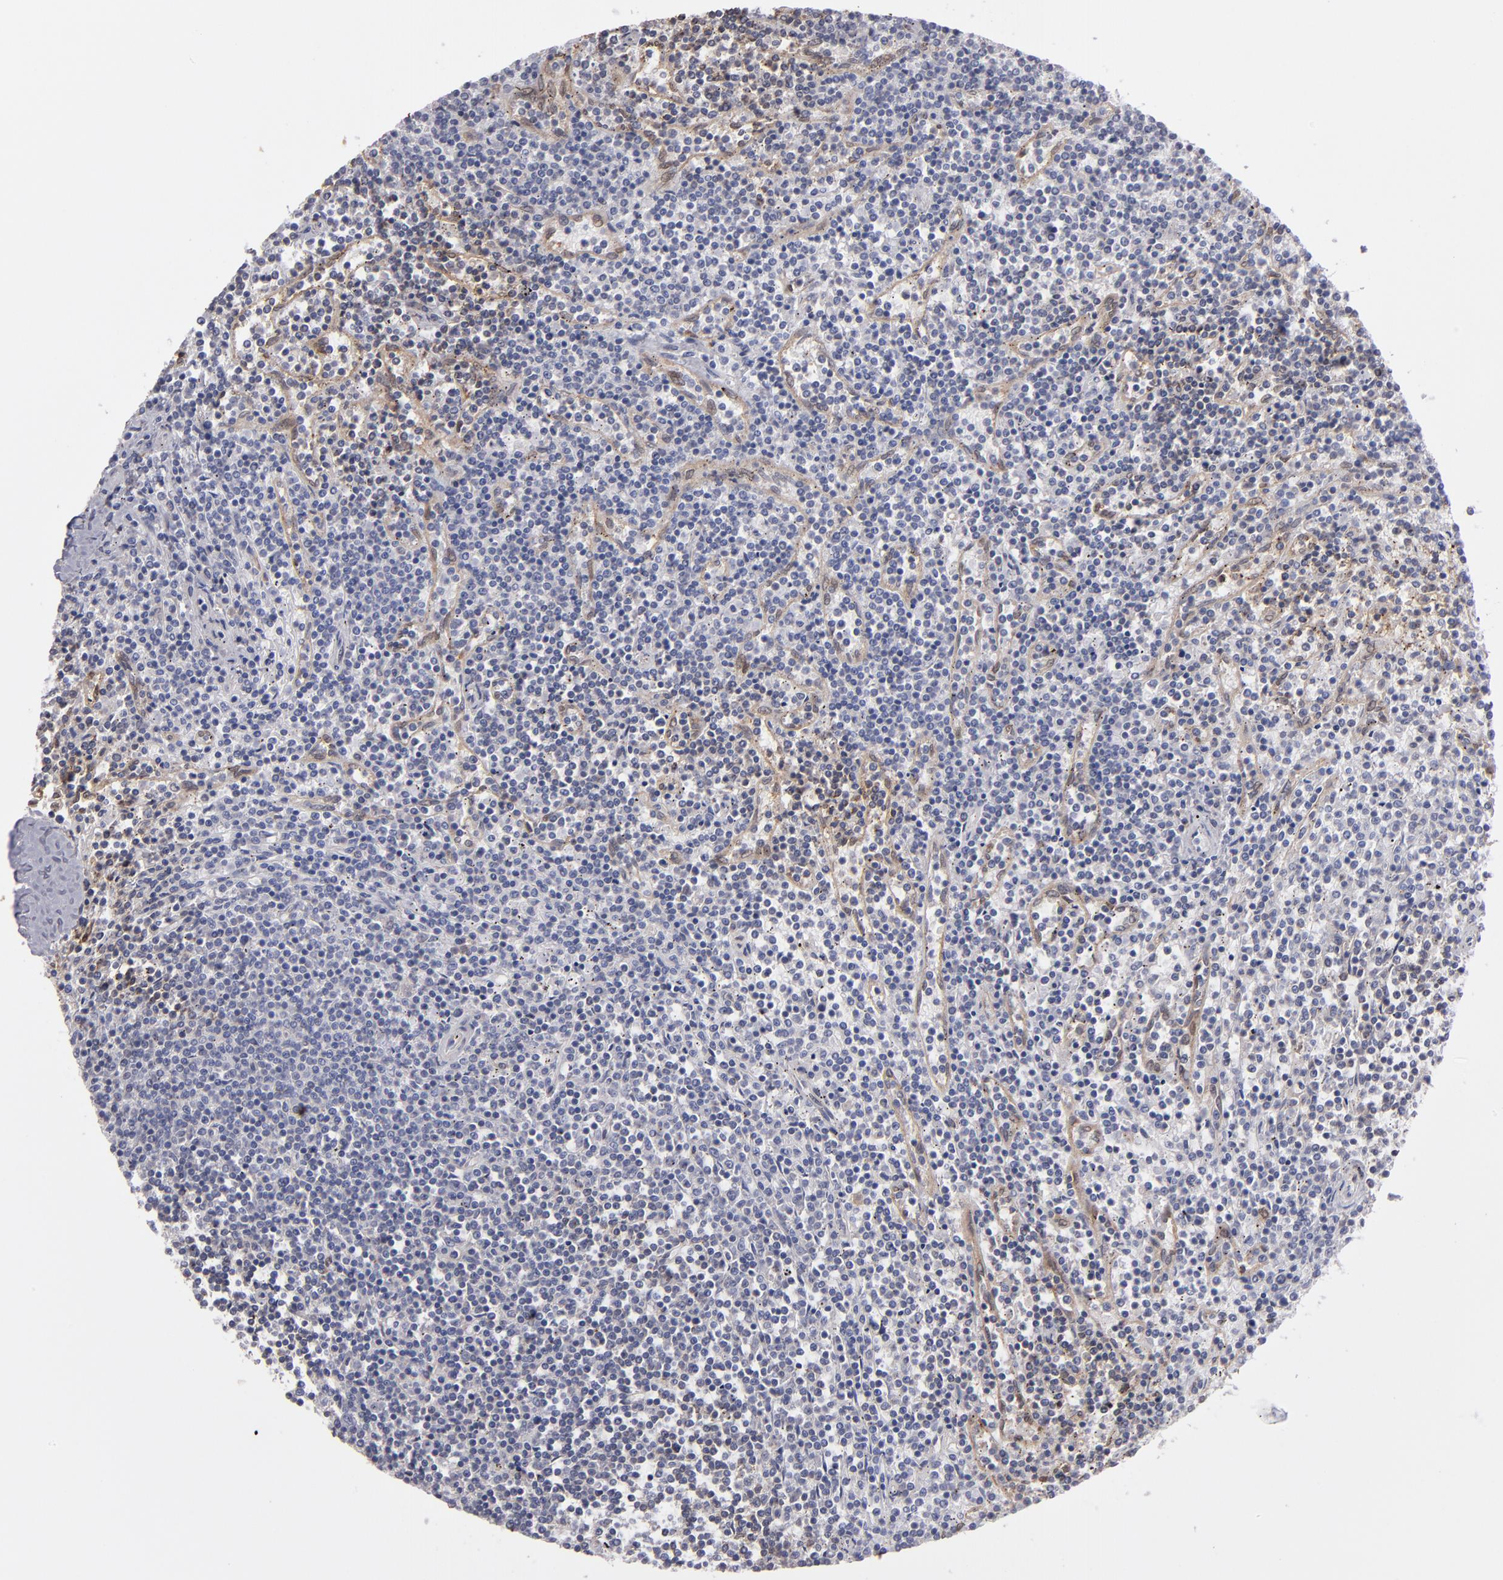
{"staining": {"intensity": "negative", "quantity": "none", "location": "none"}, "tissue": "lymphoma", "cell_type": "Tumor cells", "image_type": "cancer", "snomed": [{"axis": "morphology", "description": "Malignant lymphoma, non-Hodgkin's type, Low grade"}, {"axis": "topography", "description": "Spleen"}], "caption": "A micrograph of lymphoma stained for a protein shows no brown staining in tumor cells. (DAB immunohistochemistry (IHC) visualized using brightfield microscopy, high magnification).", "gene": "NDRG2", "patient": {"sex": "female", "age": 50}}